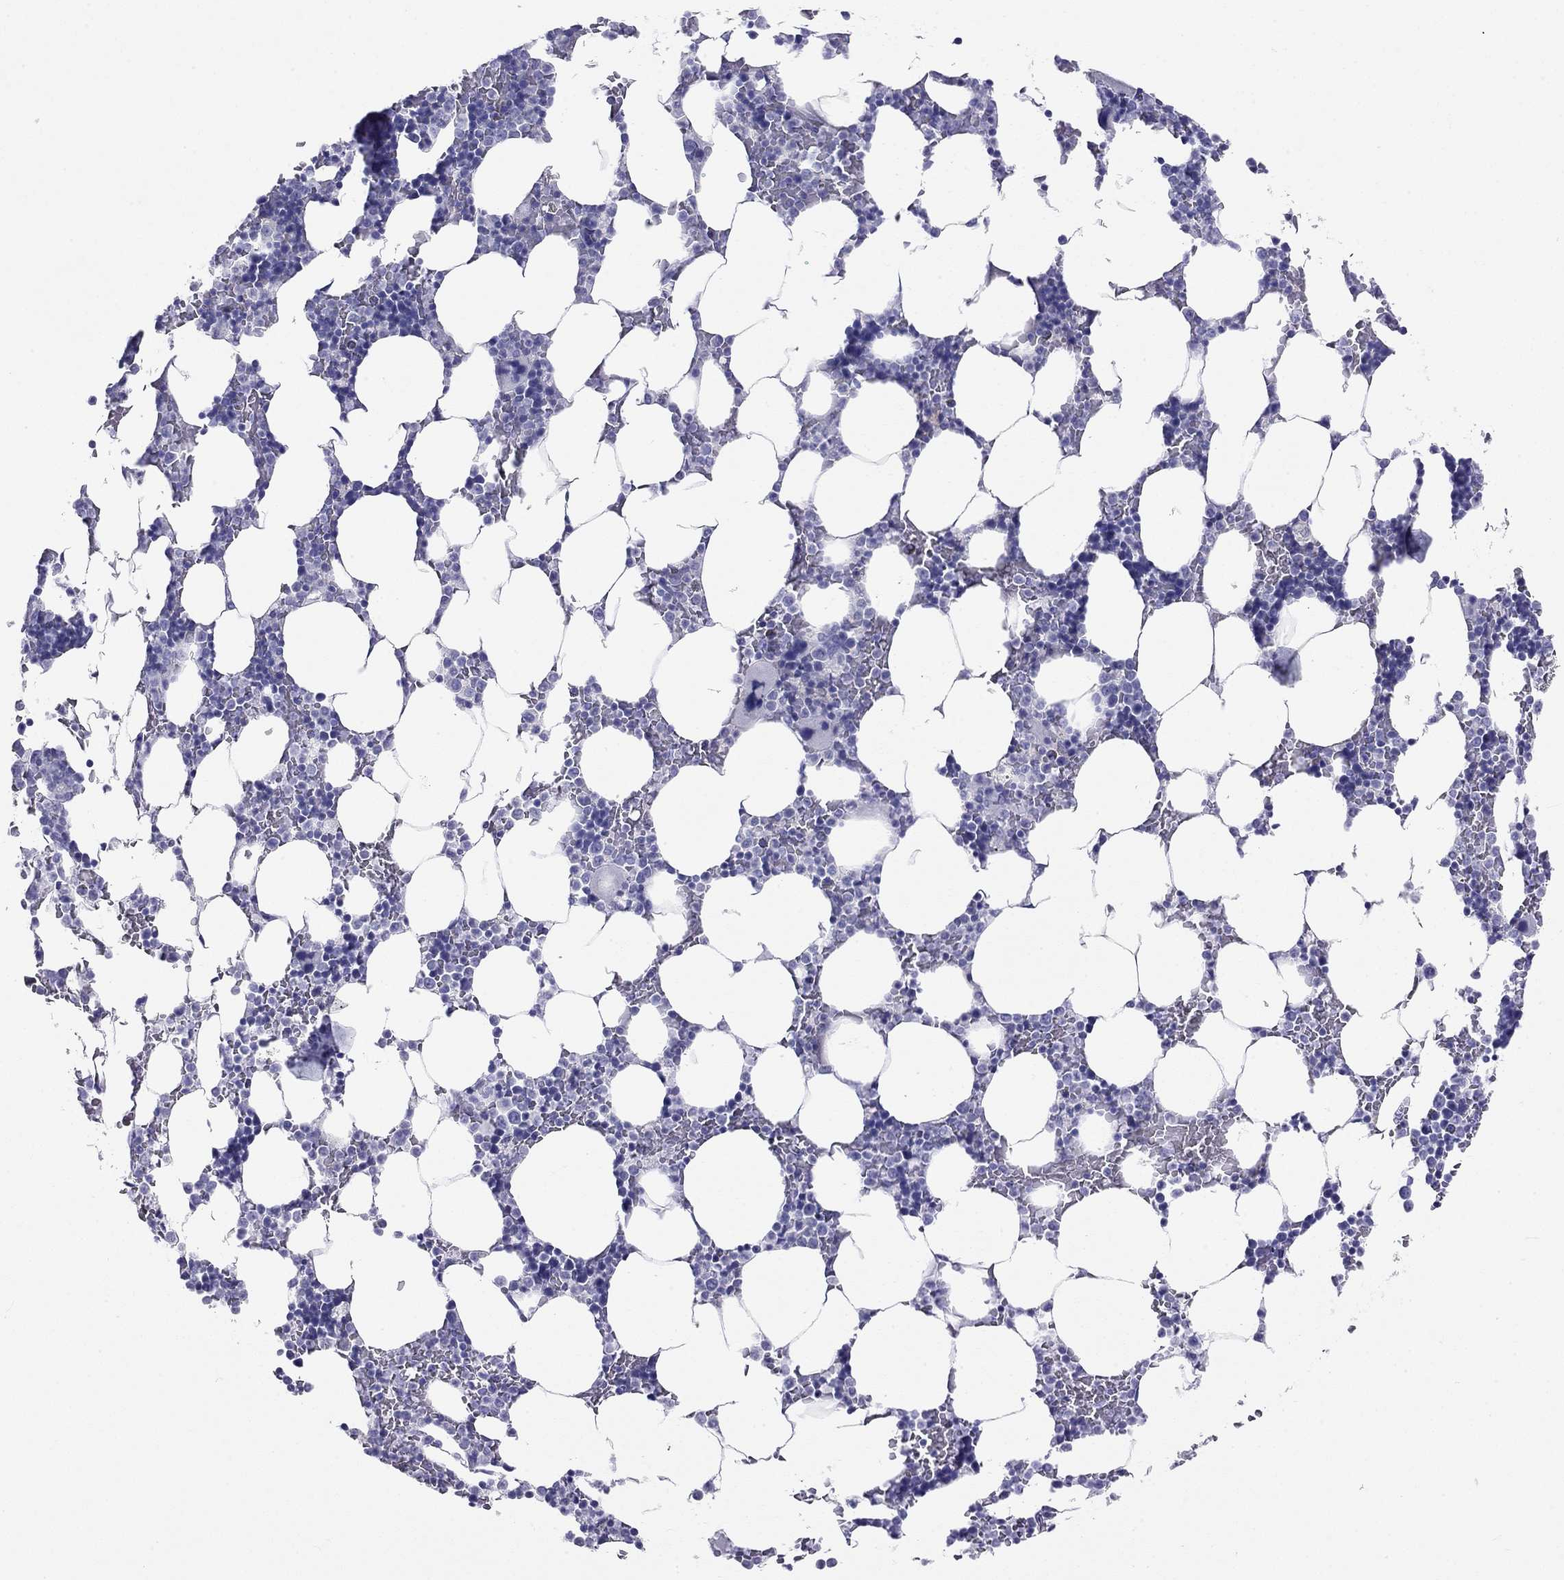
{"staining": {"intensity": "negative", "quantity": "none", "location": "none"}, "tissue": "bone marrow", "cell_type": "Hematopoietic cells", "image_type": "normal", "snomed": [{"axis": "morphology", "description": "Normal tissue, NOS"}, {"axis": "topography", "description": "Bone marrow"}], "caption": "Immunohistochemistry (IHC) of unremarkable human bone marrow shows no positivity in hematopoietic cells. Brightfield microscopy of IHC stained with DAB (brown) and hematoxylin (blue), captured at high magnification.", "gene": "HLA", "patient": {"sex": "male", "age": 51}}